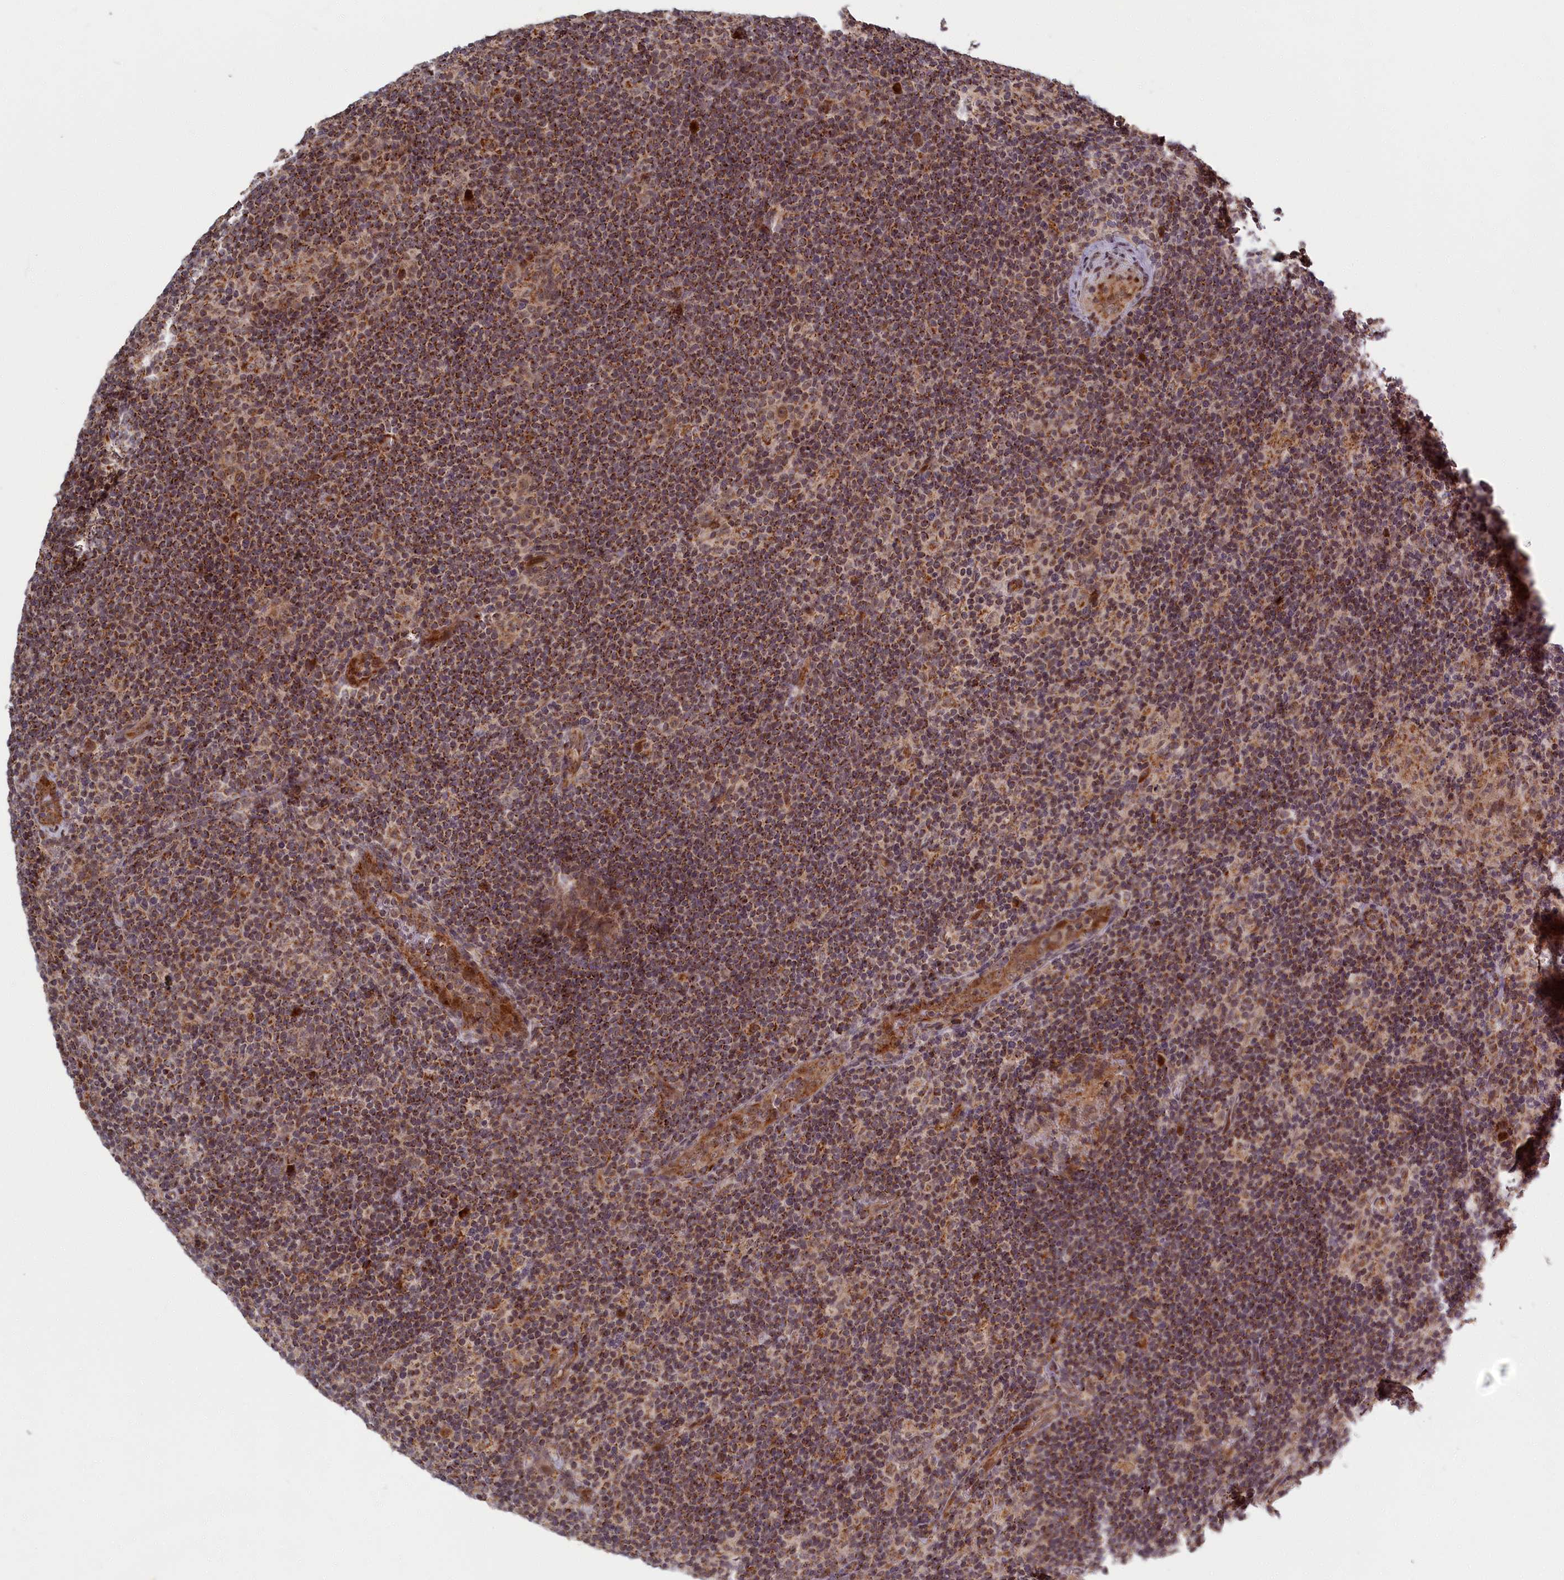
{"staining": {"intensity": "moderate", "quantity": ">75%", "location": "cytoplasmic/membranous"}, "tissue": "lymphoma", "cell_type": "Tumor cells", "image_type": "cancer", "snomed": [{"axis": "morphology", "description": "Hodgkin's disease, NOS"}, {"axis": "topography", "description": "Lymph node"}], "caption": "Human Hodgkin's disease stained with a brown dye reveals moderate cytoplasmic/membranous positive expression in approximately >75% of tumor cells.", "gene": "PLA2G10", "patient": {"sex": "female", "age": 57}}